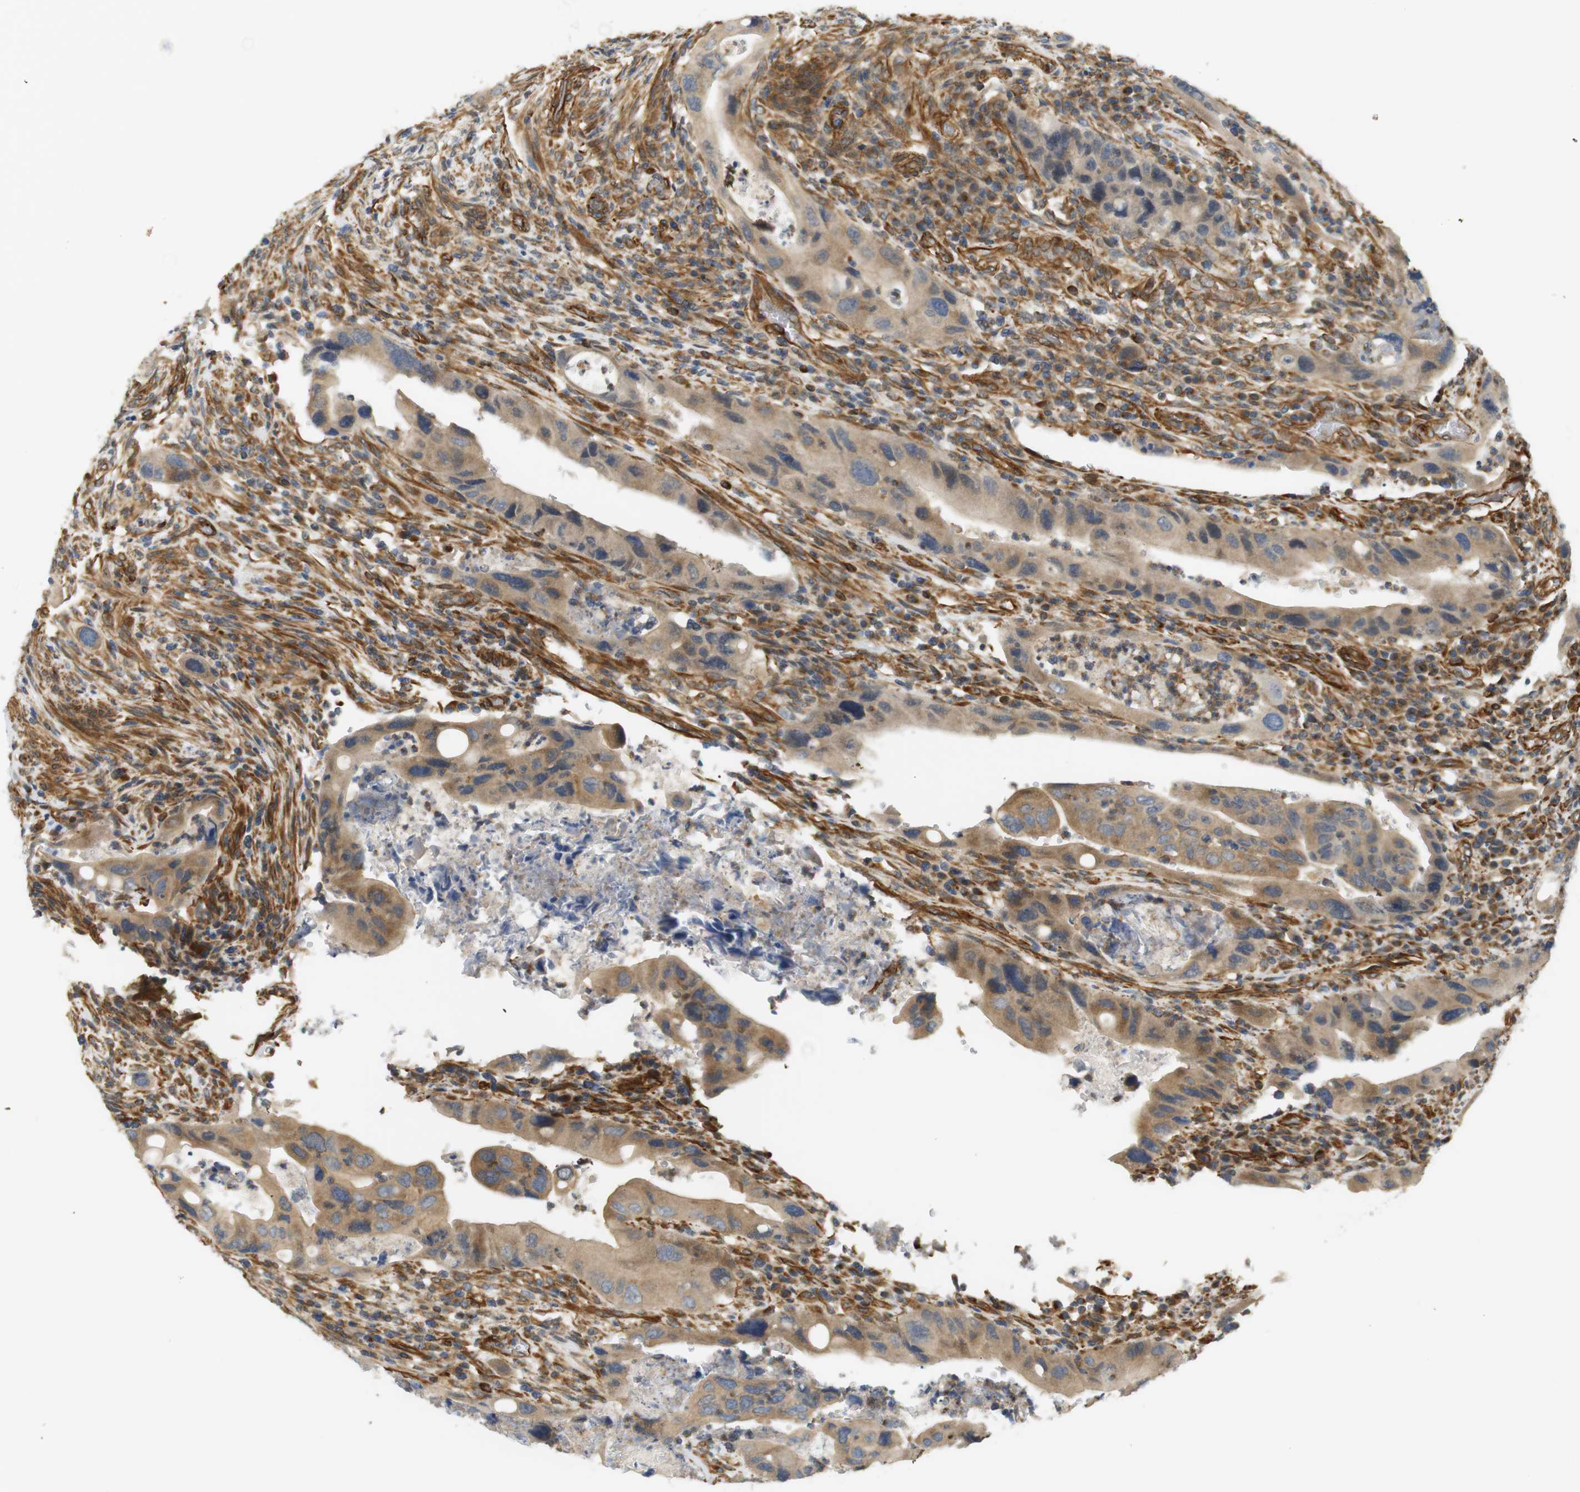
{"staining": {"intensity": "weak", "quantity": ">75%", "location": "cytoplasmic/membranous"}, "tissue": "colorectal cancer", "cell_type": "Tumor cells", "image_type": "cancer", "snomed": [{"axis": "morphology", "description": "Adenocarcinoma, NOS"}, {"axis": "topography", "description": "Rectum"}], "caption": "Immunohistochemical staining of human colorectal cancer demonstrates low levels of weak cytoplasmic/membranous positivity in approximately >75% of tumor cells.", "gene": "CYTH3", "patient": {"sex": "female", "age": 57}}